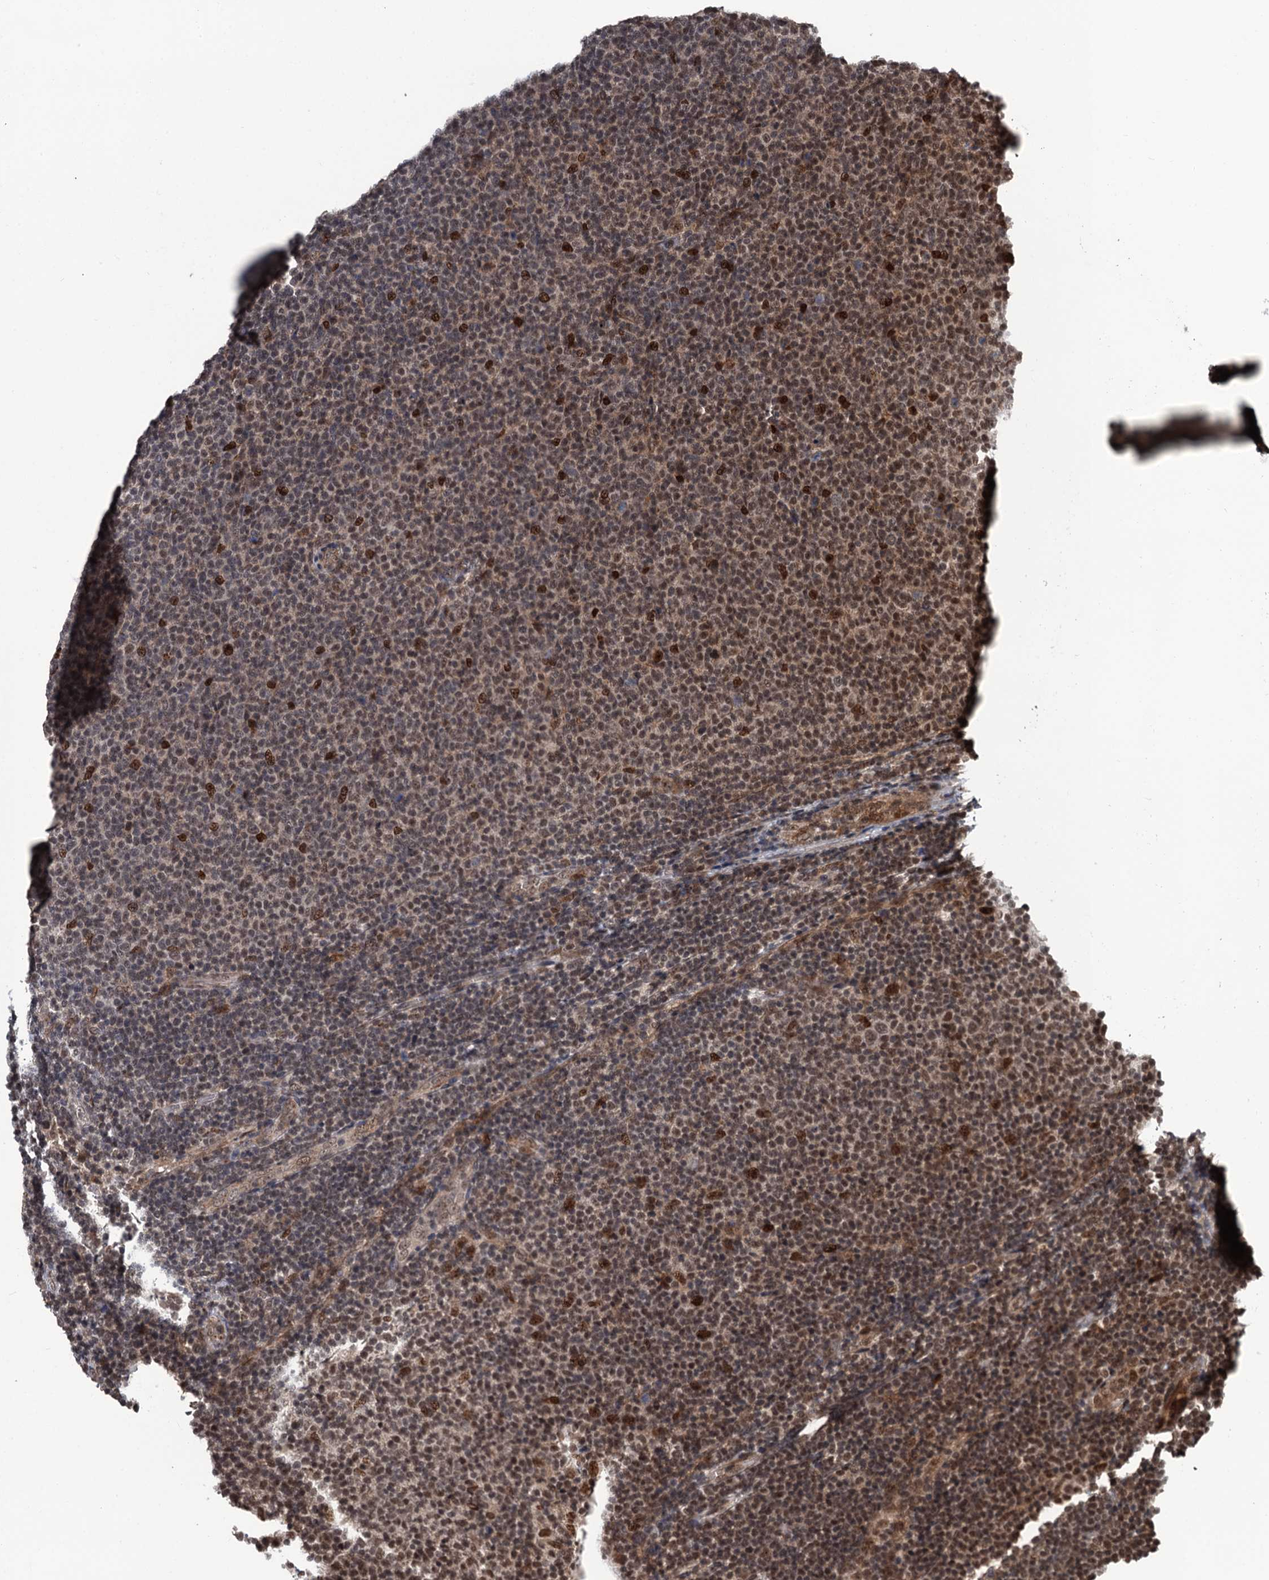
{"staining": {"intensity": "moderate", "quantity": "25%-75%", "location": "nuclear"}, "tissue": "lymphoma", "cell_type": "Tumor cells", "image_type": "cancer", "snomed": [{"axis": "morphology", "description": "Malignant lymphoma, non-Hodgkin's type, Low grade"}, {"axis": "topography", "description": "Lymph node"}], "caption": "The photomicrograph reveals staining of malignant lymphoma, non-Hodgkin's type (low-grade), revealing moderate nuclear protein positivity (brown color) within tumor cells.", "gene": "RASSF4", "patient": {"sex": "male", "age": 66}}